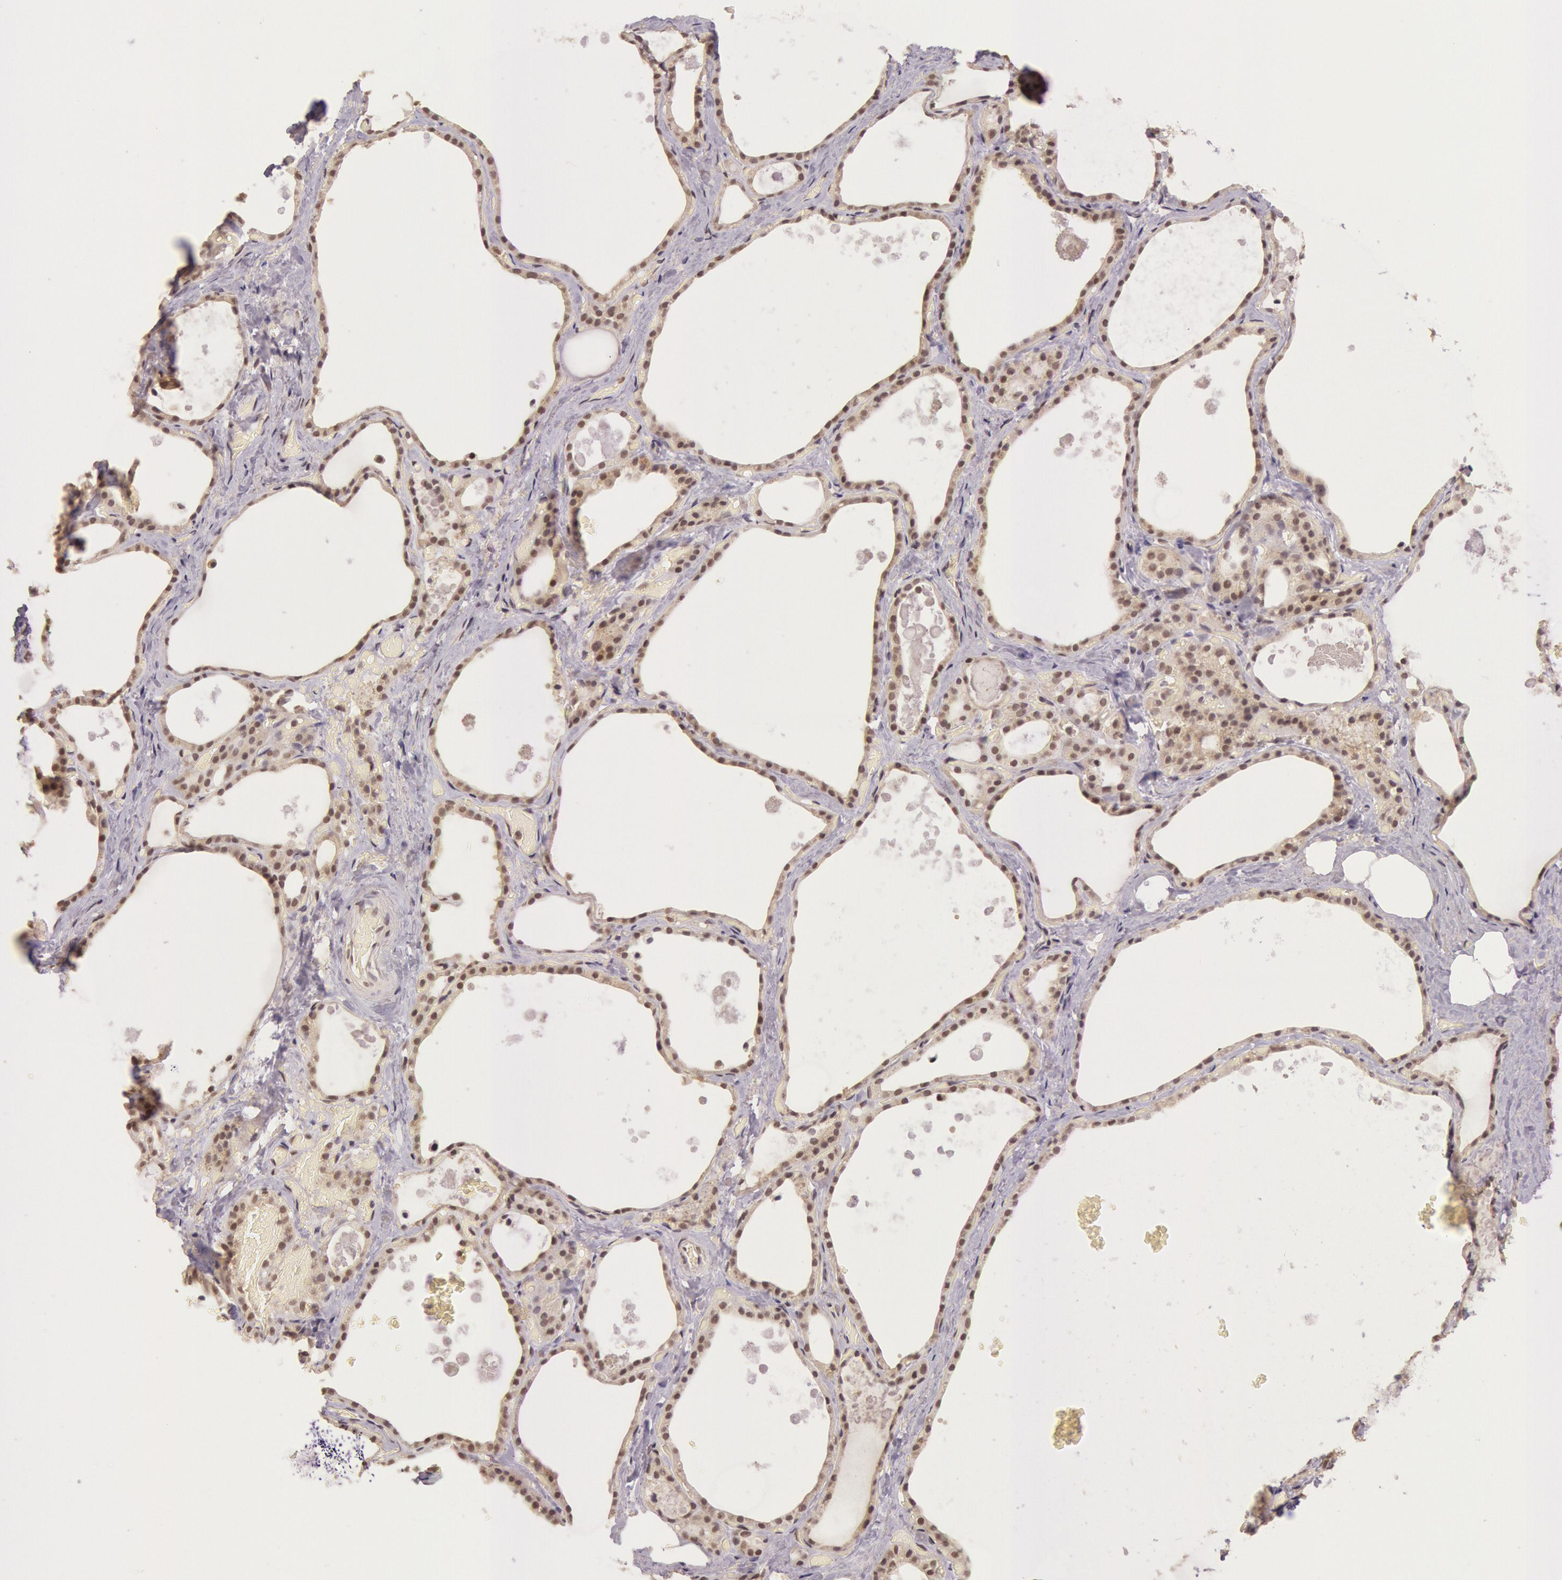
{"staining": {"intensity": "moderate", "quantity": ">75%", "location": "cytoplasmic/membranous,nuclear"}, "tissue": "thyroid gland", "cell_type": "Glandular cells", "image_type": "normal", "snomed": [{"axis": "morphology", "description": "Normal tissue, NOS"}, {"axis": "topography", "description": "Thyroid gland"}], "caption": "This is a micrograph of IHC staining of normal thyroid gland, which shows moderate staining in the cytoplasmic/membranous,nuclear of glandular cells.", "gene": "RTL10", "patient": {"sex": "male", "age": 61}}